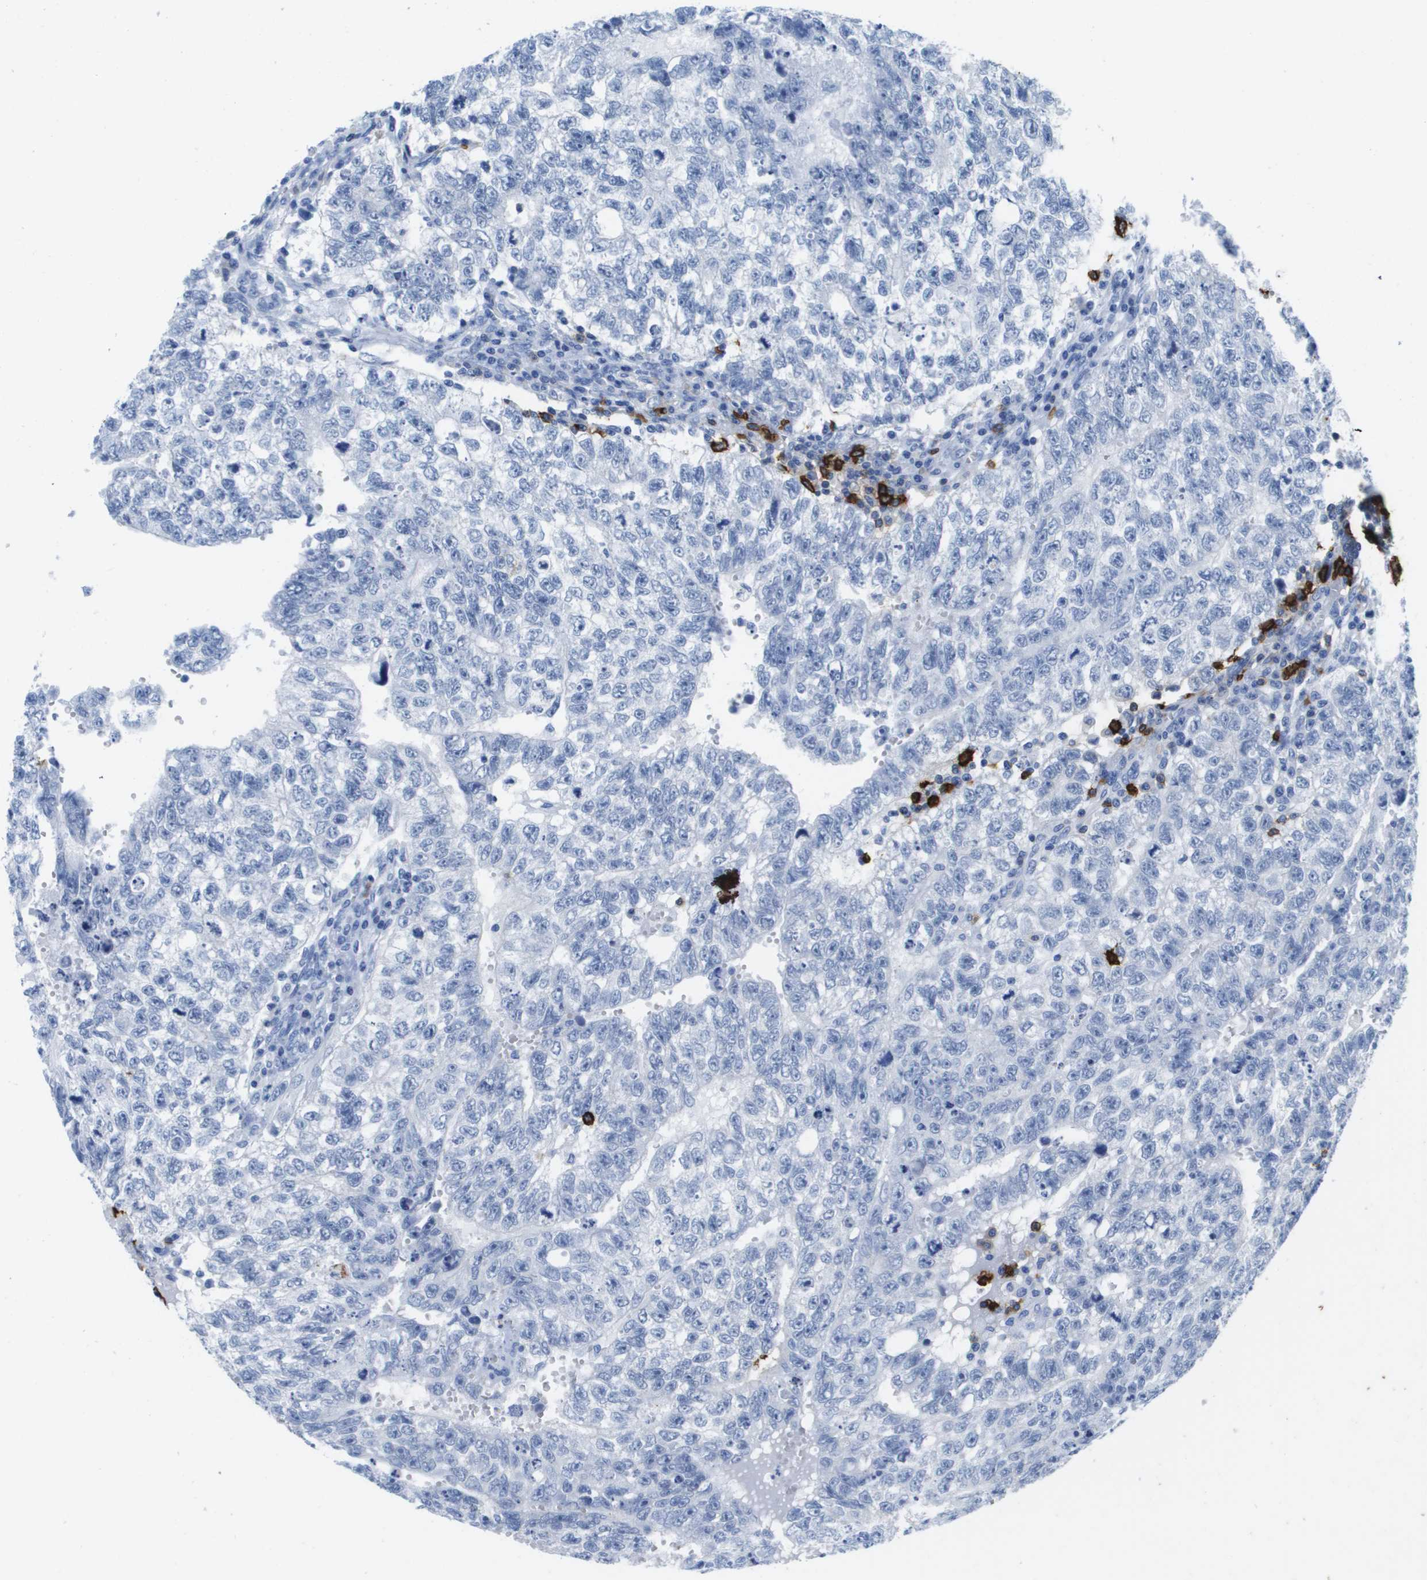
{"staining": {"intensity": "negative", "quantity": "none", "location": "none"}, "tissue": "testis cancer", "cell_type": "Tumor cells", "image_type": "cancer", "snomed": [{"axis": "morphology", "description": "Seminoma, NOS"}, {"axis": "morphology", "description": "Carcinoma, Embryonal, NOS"}, {"axis": "topography", "description": "Testis"}], "caption": "This is an IHC micrograph of human testis seminoma. There is no expression in tumor cells.", "gene": "MS4A1", "patient": {"sex": "male", "age": 38}}